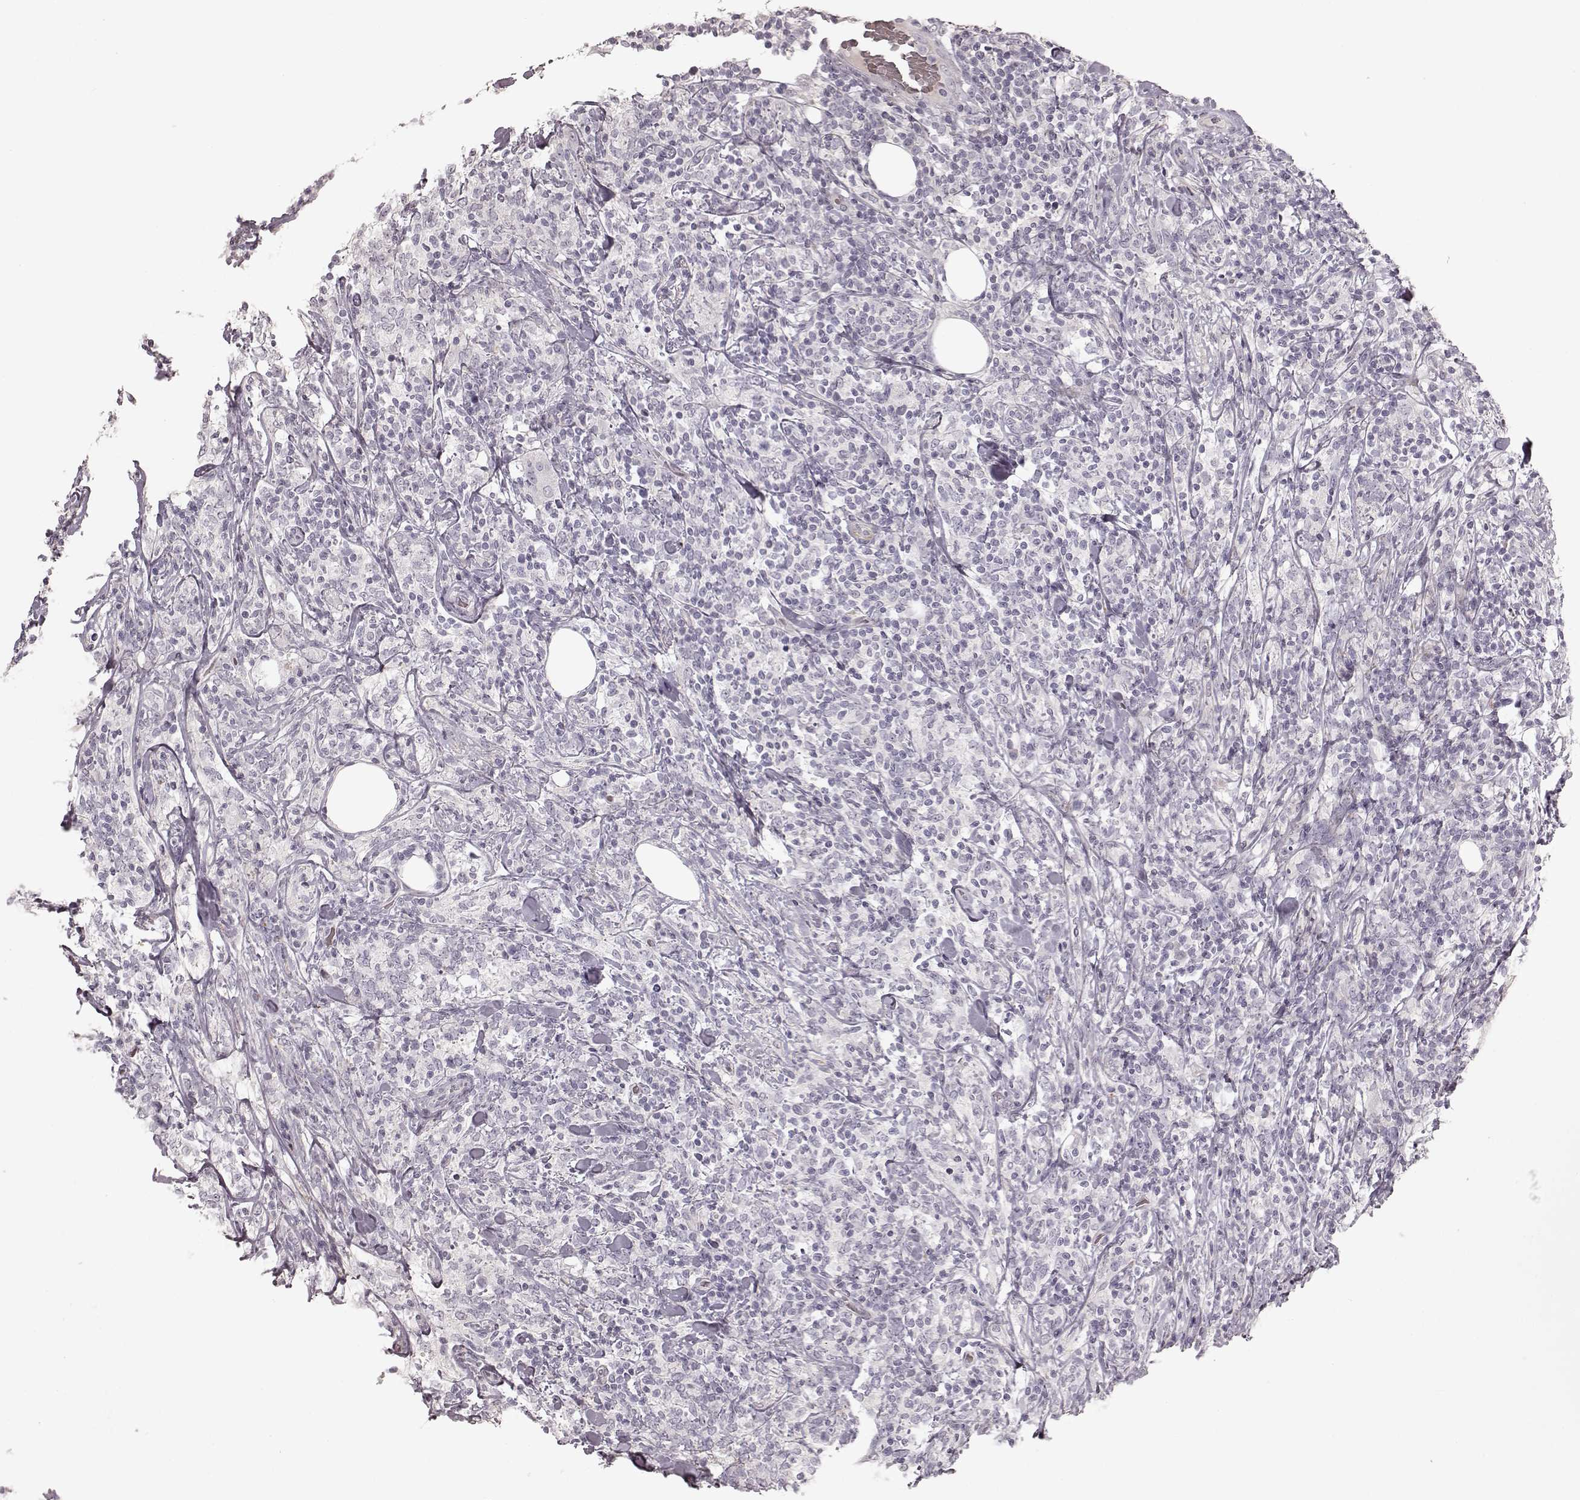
{"staining": {"intensity": "negative", "quantity": "none", "location": "none"}, "tissue": "lymphoma", "cell_type": "Tumor cells", "image_type": "cancer", "snomed": [{"axis": "morphology", "description": "Malignant lymphoma, non-Hodgkin's type, High grade"}, {"axis": "topography", "description": "Lymph node"}], "caption": "Immunohistochemistry (IHC) of lymphoma exhibits no staining in tumor cells.", "gene": "PRLHR", "patient": {"sex": "female", "age": 84}}